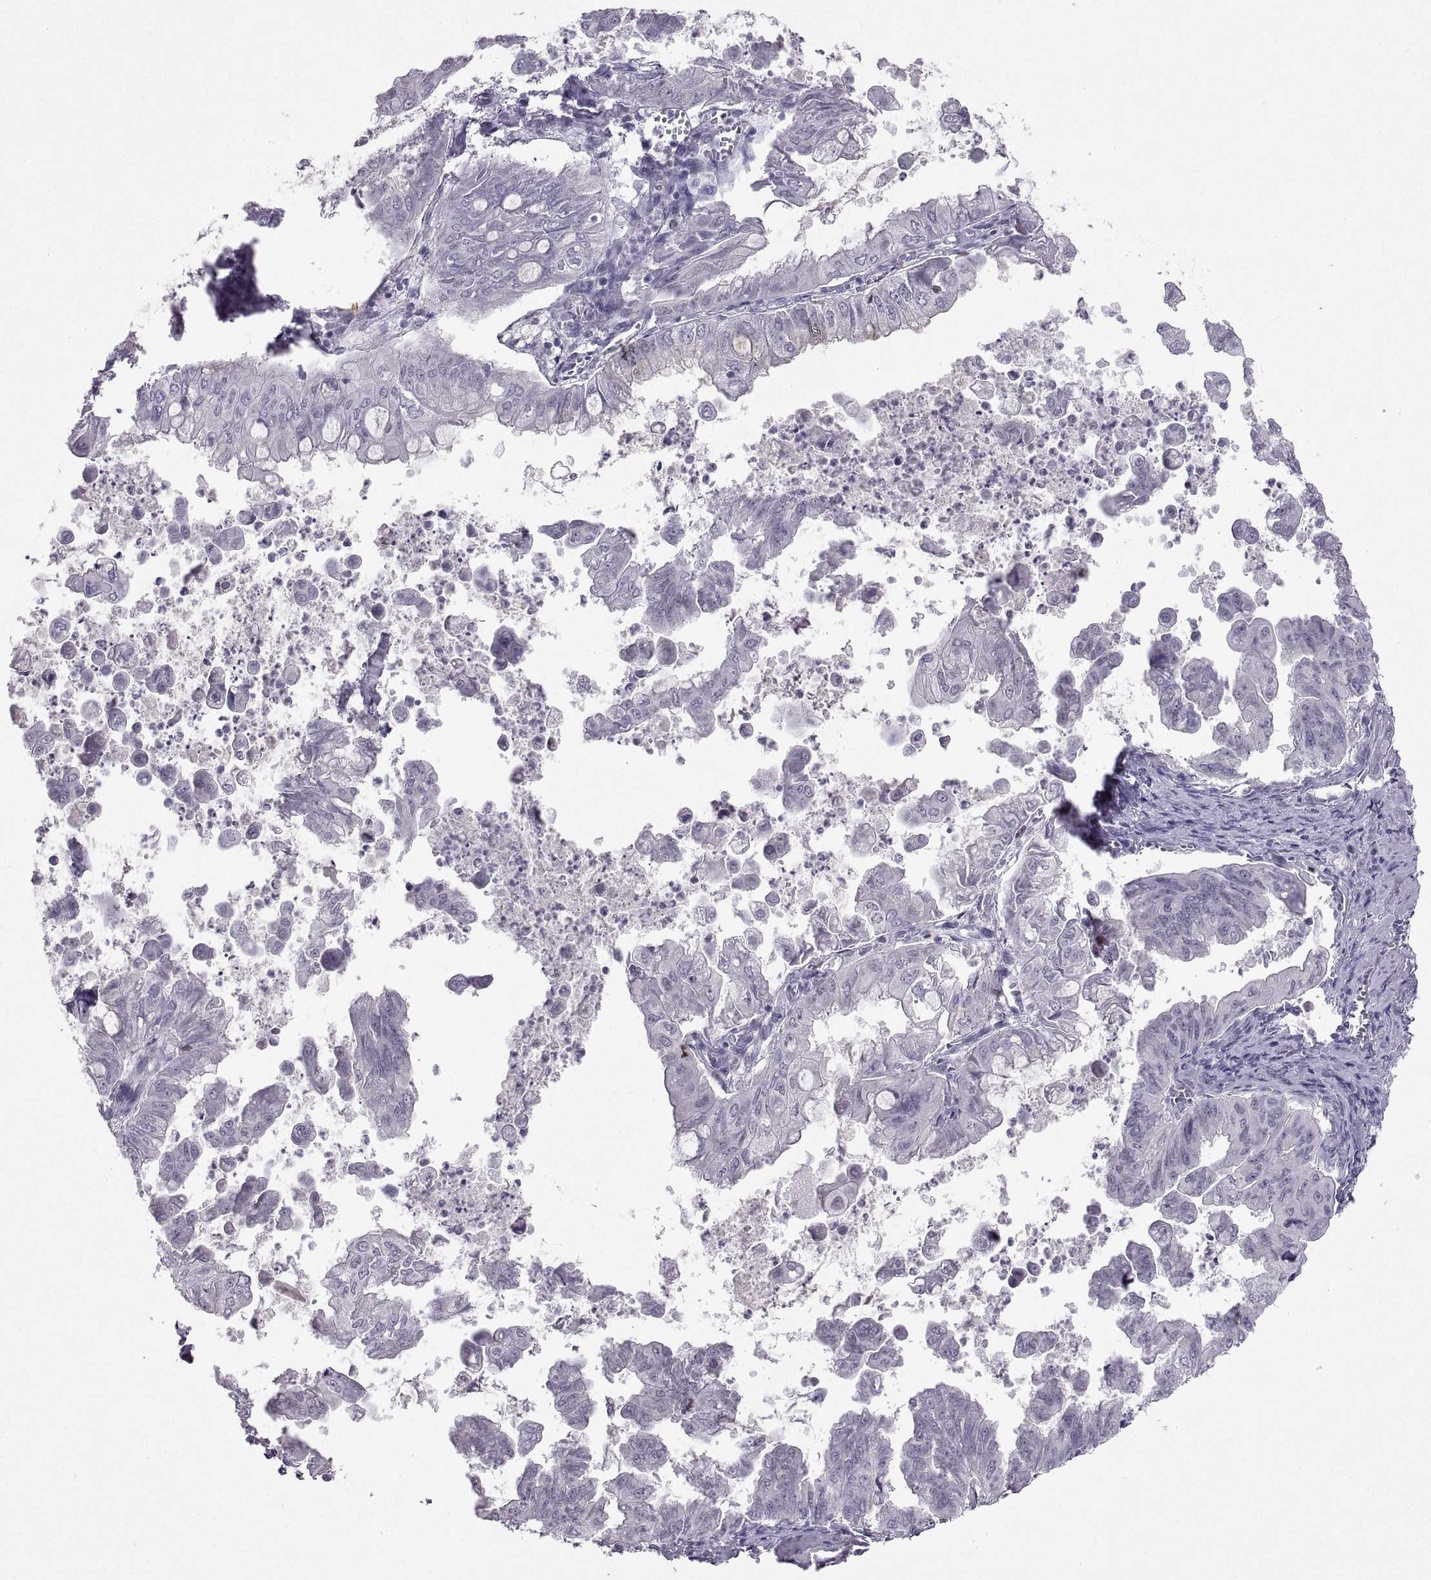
{"staining": {"intensity": "negative", "quantity": "none", "location": "none"}, "tissue": "stomach cancer", "cell_type": "Tumor cells", "image_type": "cancer", "snomed": [{"axis": "morphology", "description": "Adenocarcinoma, NOS"}, {"axis": "topography", "description": "Stomach, upper"}], "caption": "DAB (3,3'-diaminobenzidine) immunohistochemical staining of stomach cancer (adenocarcinoma) demonstrates no significant expression in tumor cells. (Stains: DAB (3,3'-diaminobenzidine) immunohistochemistry with hematoxylin counter stain, Microscopy: brightfield microscopy at high magnification).", "gene": "SOX21", "patient": {"sex": "male", "age": 80}}